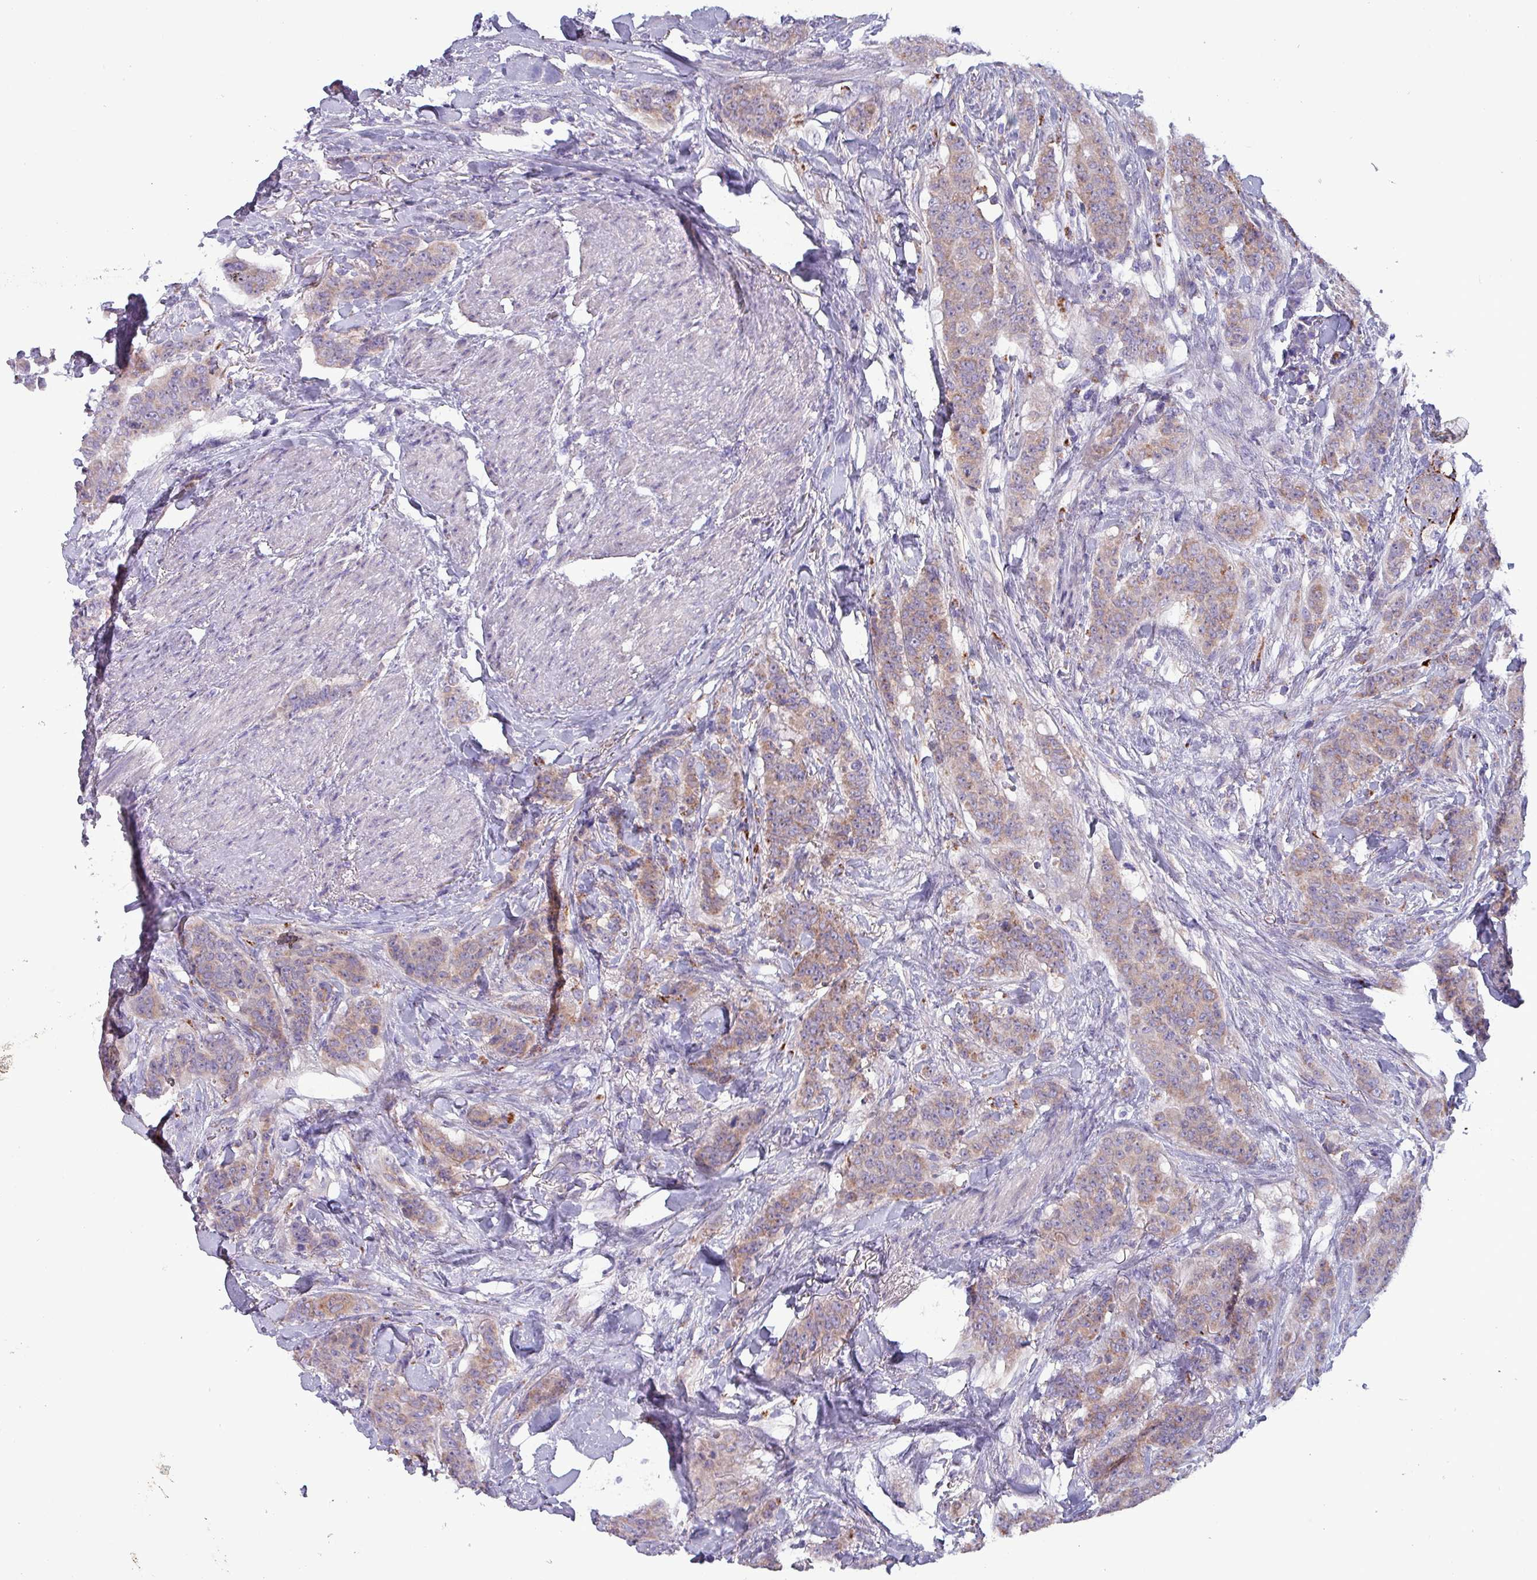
{"staining": {"intensity": "weak", "quantity": ">75%", "location": "cytoplasmic/membranous"}, "tissue": "breast cancer", "cell_type": "Tumor cells", "image_type": "cancer", "snomed": [{"axis": "morphology", "description": "Duct carcinoma"}, {"axis": "topography", "description": "Breast"}], "caption": "Protein staining of breast cancer (infiltrating ductal carcinoma) tissue reveals weak cytoplasmic/membranous staining in approximately >75% of tumor cells.", "gene": "HSD3B7", "patient": {"sex": "female", "age": 40}}